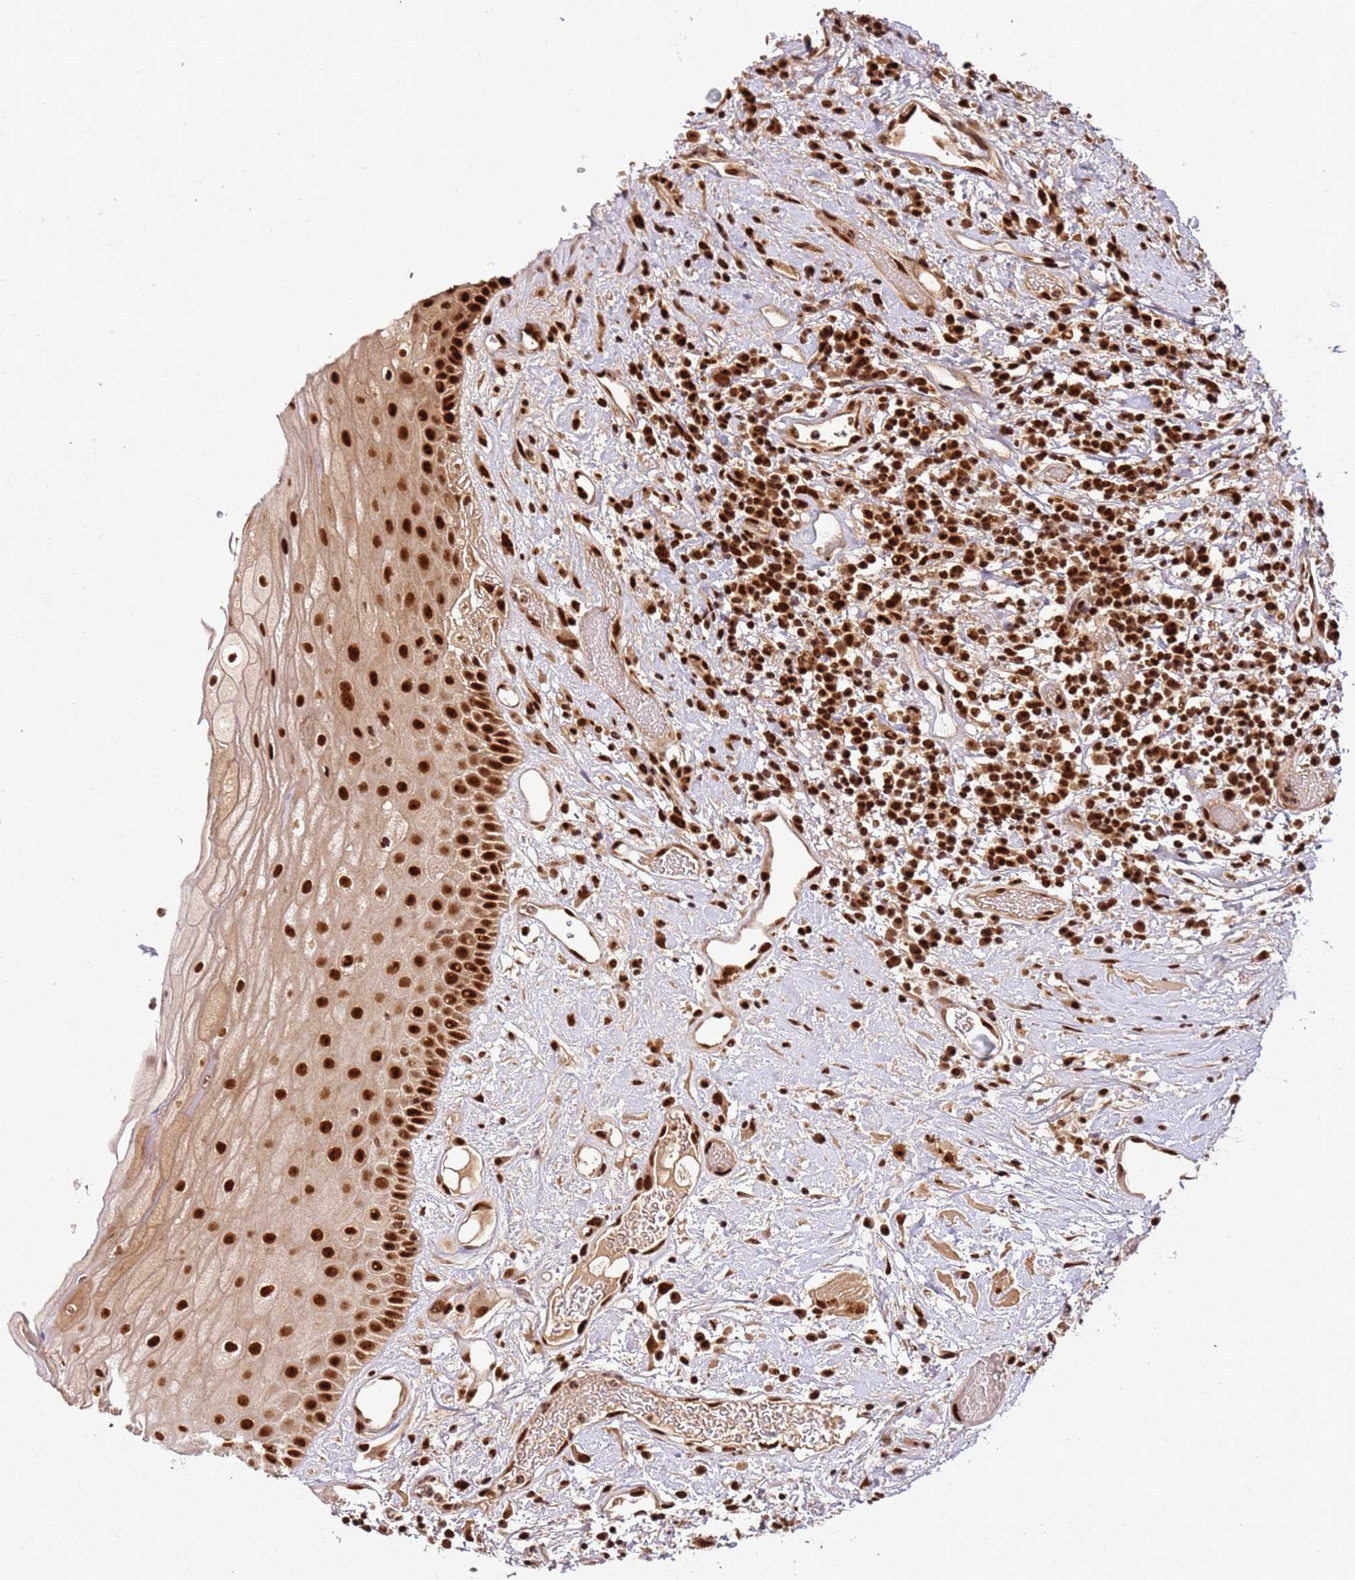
{"staining": {"intensity": "strong", "quantity": ">75%", "location": "nuclear"}, "tissue": "oral mucosa", "cell_type": "Squamous epithelial cells", "image_type": "normal", "snomed": [{"axis": "morphology", "description": "Normal tissue, NOS"}, {"axis": "topography", "description": "Oral tissue"}], "caption": "A brown stain shows strong nuclear staining of a protein in squamous epithelial cells of normal human oral mucosa. The staining was performed using DAB (3,3'-diaminobenzidine) to visualize the protein expression in brown, while the nuclei were stained in blue with hematoxylin (Magnification: 20x).", "gene": "XRN2", "patient": {"sex": "female", "age": 76}}